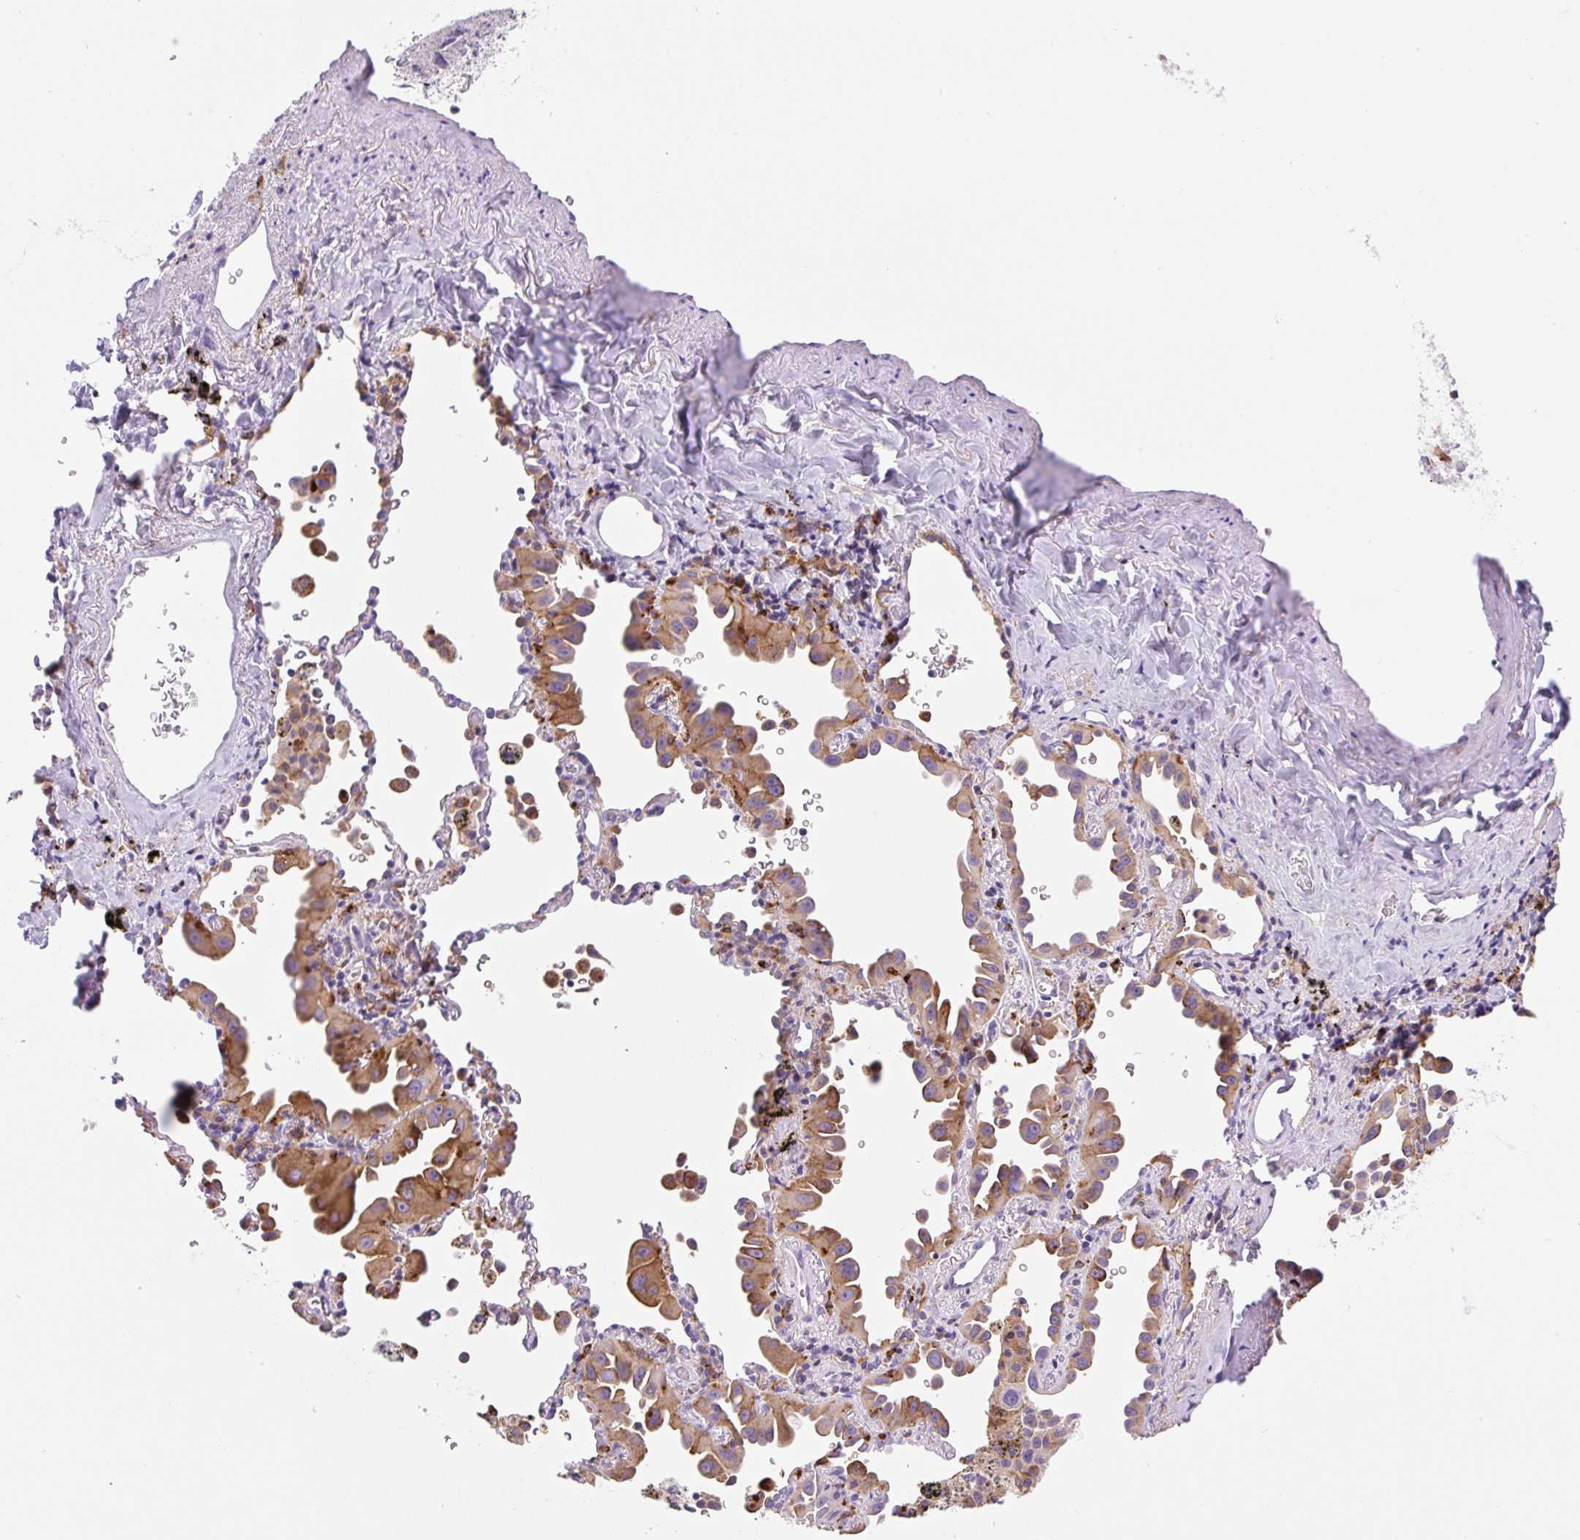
{"staining": {"intensity": "moderate", "quantity": "25%-75%", "location": "cytoplasmic/membranous"}, "tissue": "lung cancer", "cell_type": "Tumor cells", "image_type": "cancer", "snomed": [{"axis": "morphology", "description": "Adenocarcinoma, NOS"}, {"axis": "topography", "description": "Lung"}], "caption": "Immunohistochemistry (IHC) of adenocarcinoma (lung) reveals medium levels of moderate cytoplasmic/membranous expression in about 25%-75% of tumor cells.", "gene": "TDRD15", "patient": {"sex": "male", "age": 68}}